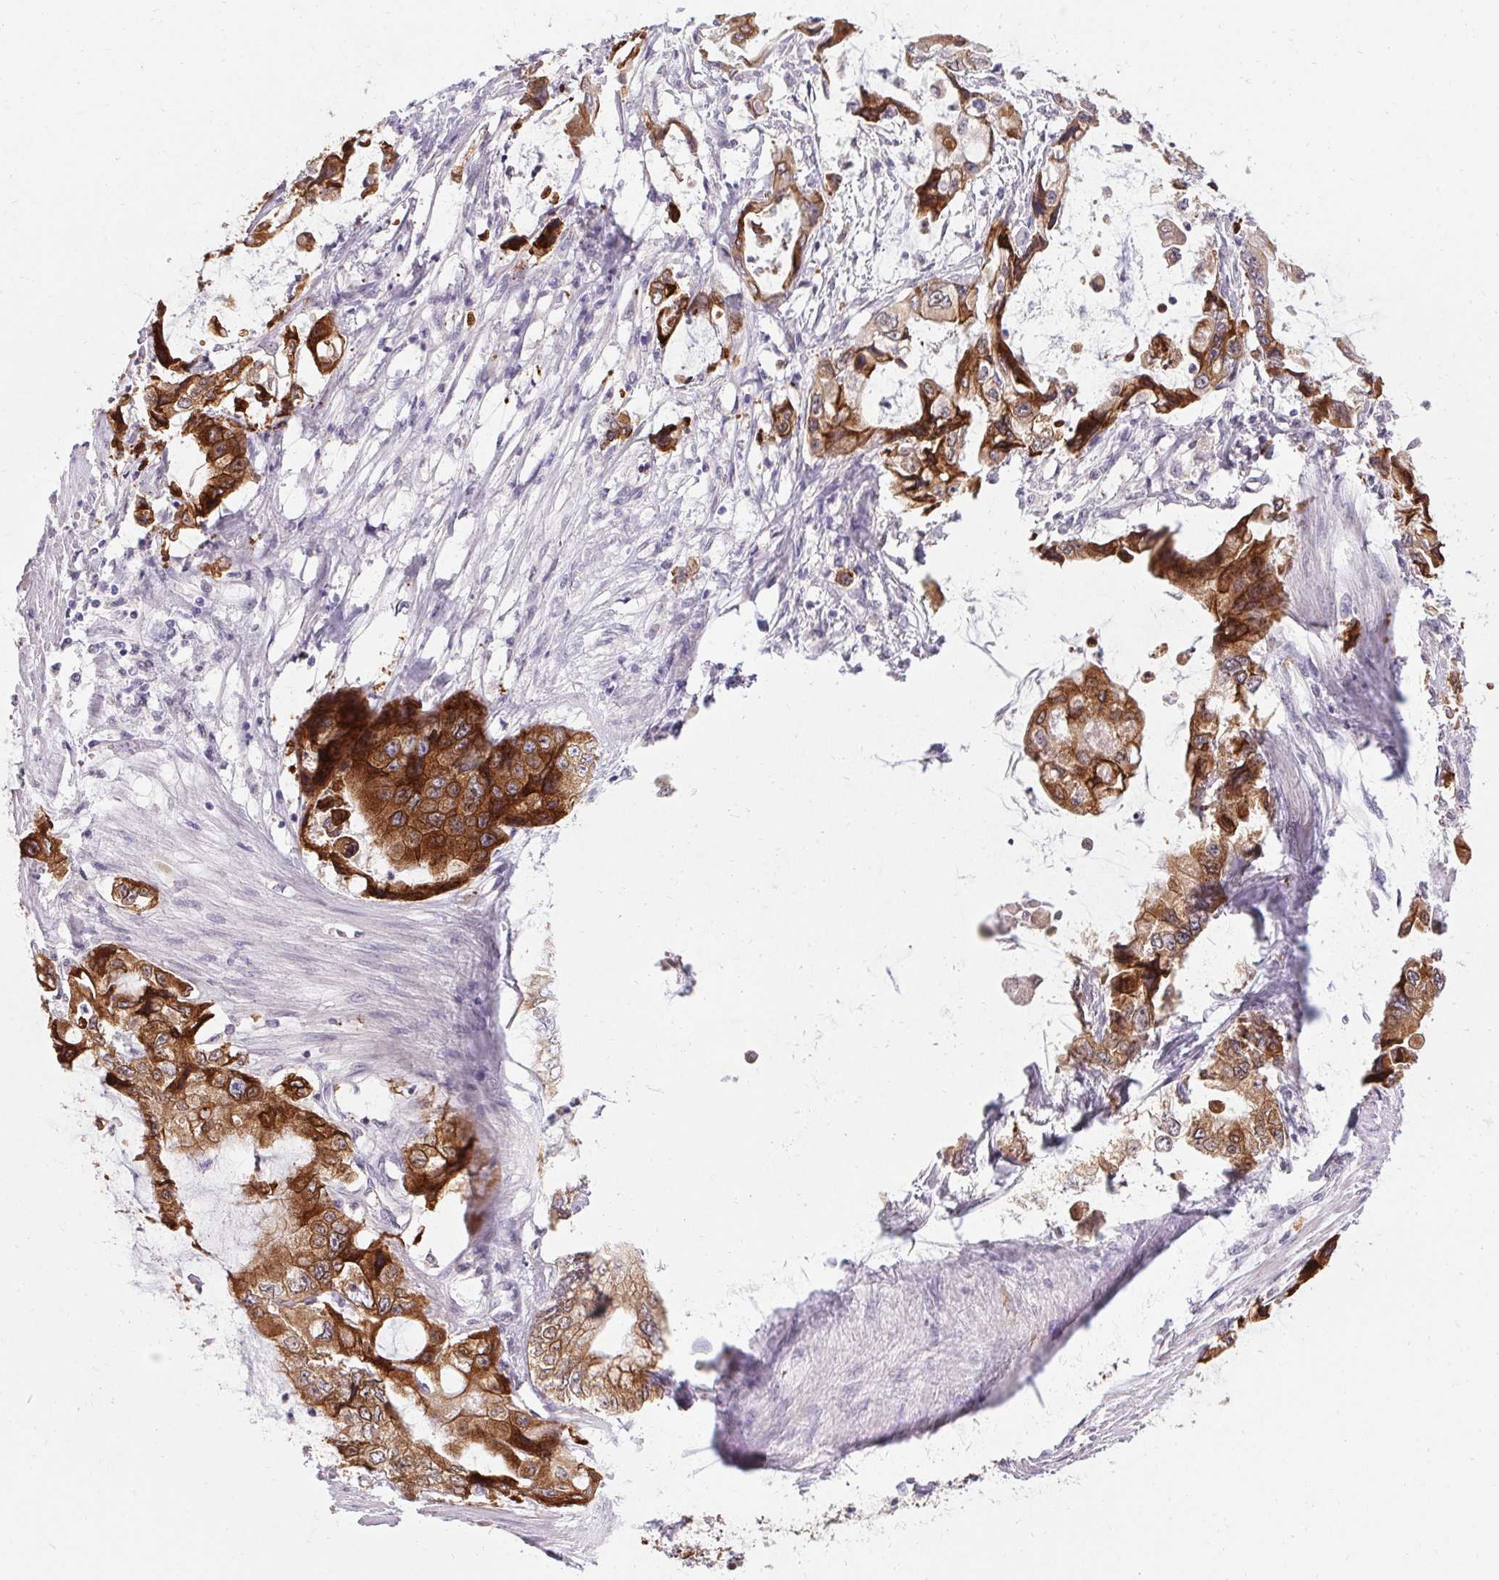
{"staining": {"intensity": "strong", "quantity": ">75%", "location": "cytoplasmic/membranous"}, "tissue": "stomach cancer", "cell_type": "Tumor cells", "image_type": "cancer", "snomed": [{"axis": "morphology", "description": "Adenocarcinoma, NOS"}, {"axis": "topography", "description": "Pancreas"}, {"axis": "topography", "description": "Stomach, upper"}, {"axis": "topography", "description": "Stomach"}], "caption": "This photomicrograph demonstrates stomach adenocarcinoma stained with immunohistochemistry to label a protein in brown. The cytoplasmic/membranous of tumor cells show strong positivity for the protein. Nuclei are counter-stained blue.", "gene": "HSD17B3", "patient": {"sex": "male", "age": 77}}